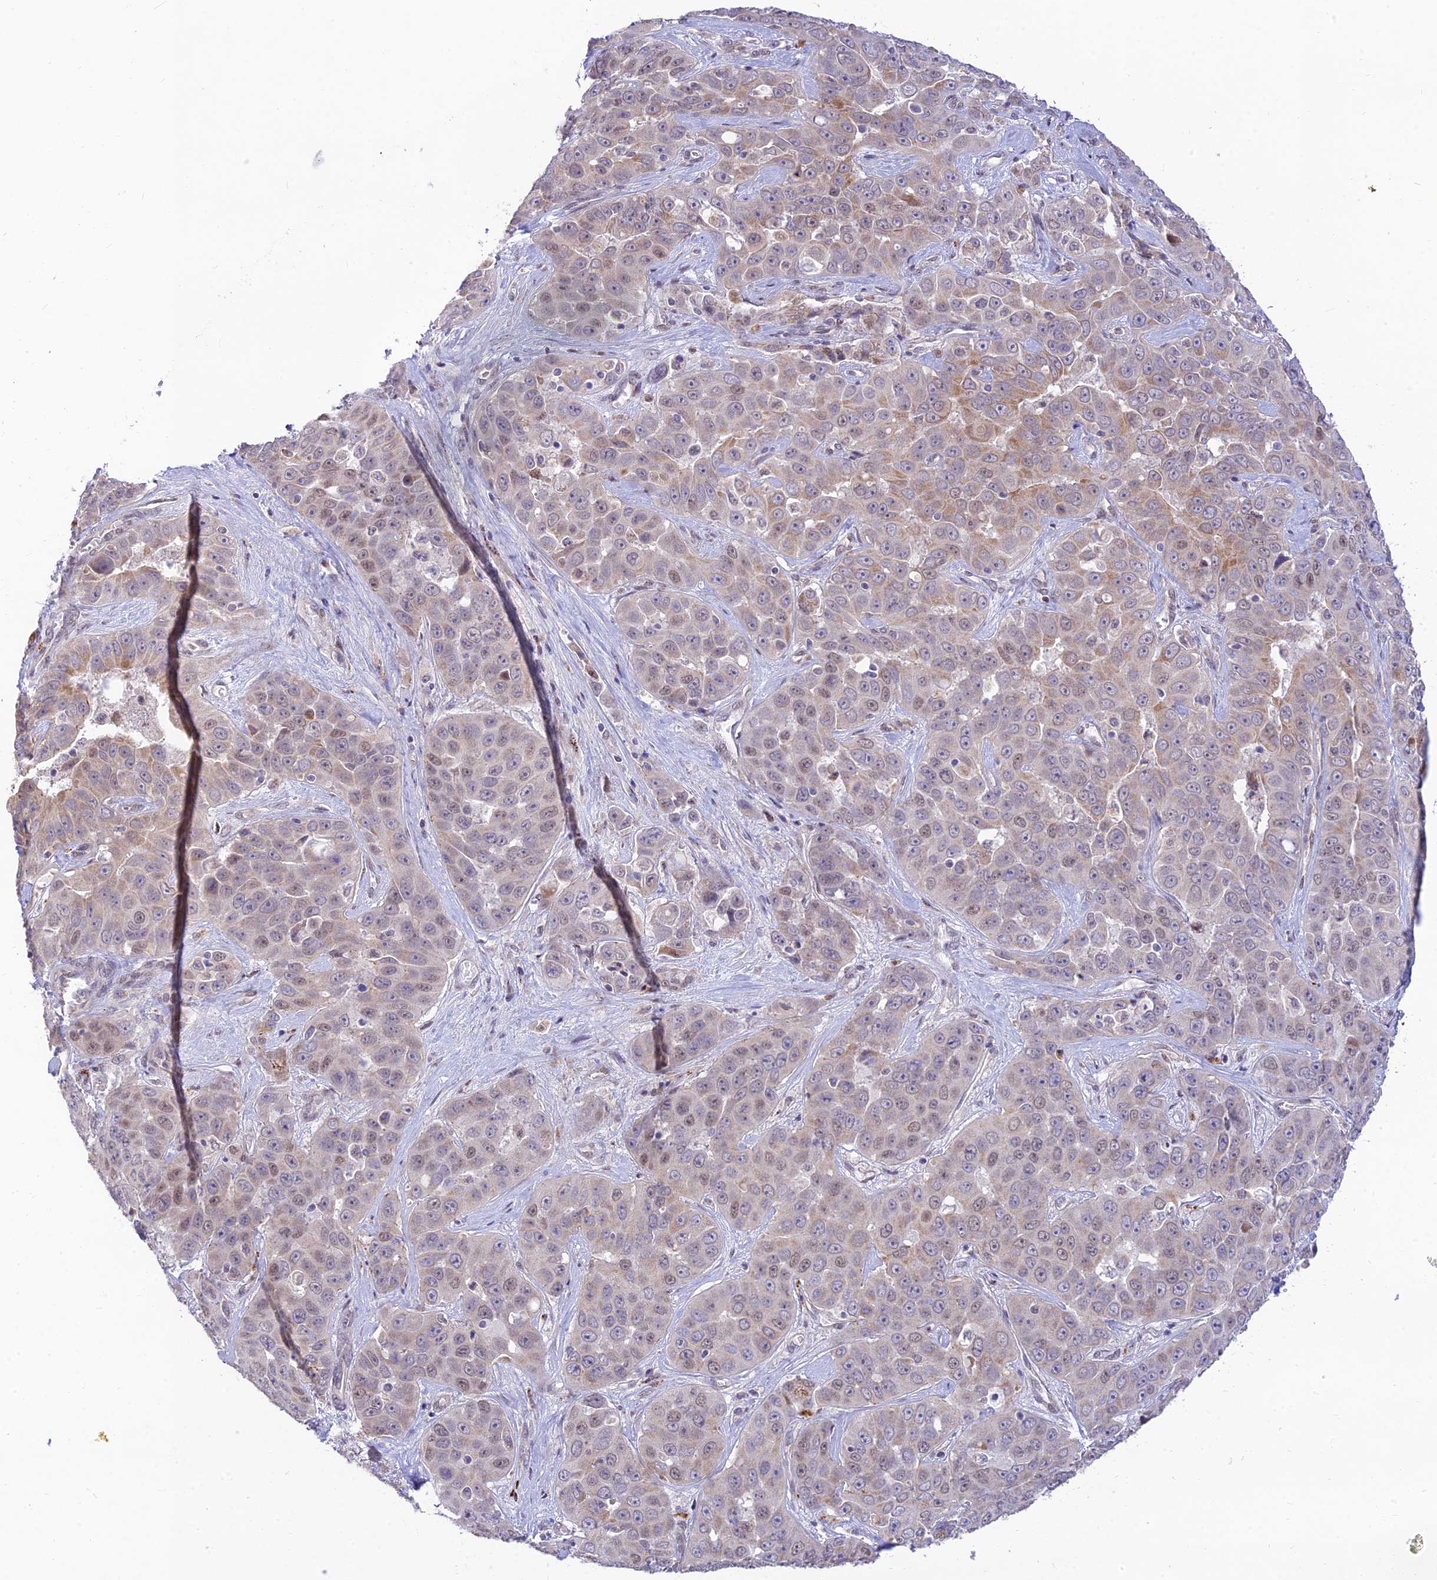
{"staining": {"intensity": "weak", "quantity": "<25%", "location": "cytoplasmic/membranous"}, "tissue": "liver cancer", "cell_type": "Tumor cells", "image_type": "cancer", "snomed": [{"axis": "morphology", "description": "Cholangiocarcinoma"}, {"axis": "topography", "description": "Liver"}], "caption": "Immunohistochemistry (IHC) photomicrograph of neoplastic tissue: human liver cholangiocarcinoma stained with DAB (3,3'-diaminobenzidine) reveals no significant protein staining in tumor cells.", "gene": "MICOS13", "patient": {"sex": "female", "age": 52}}